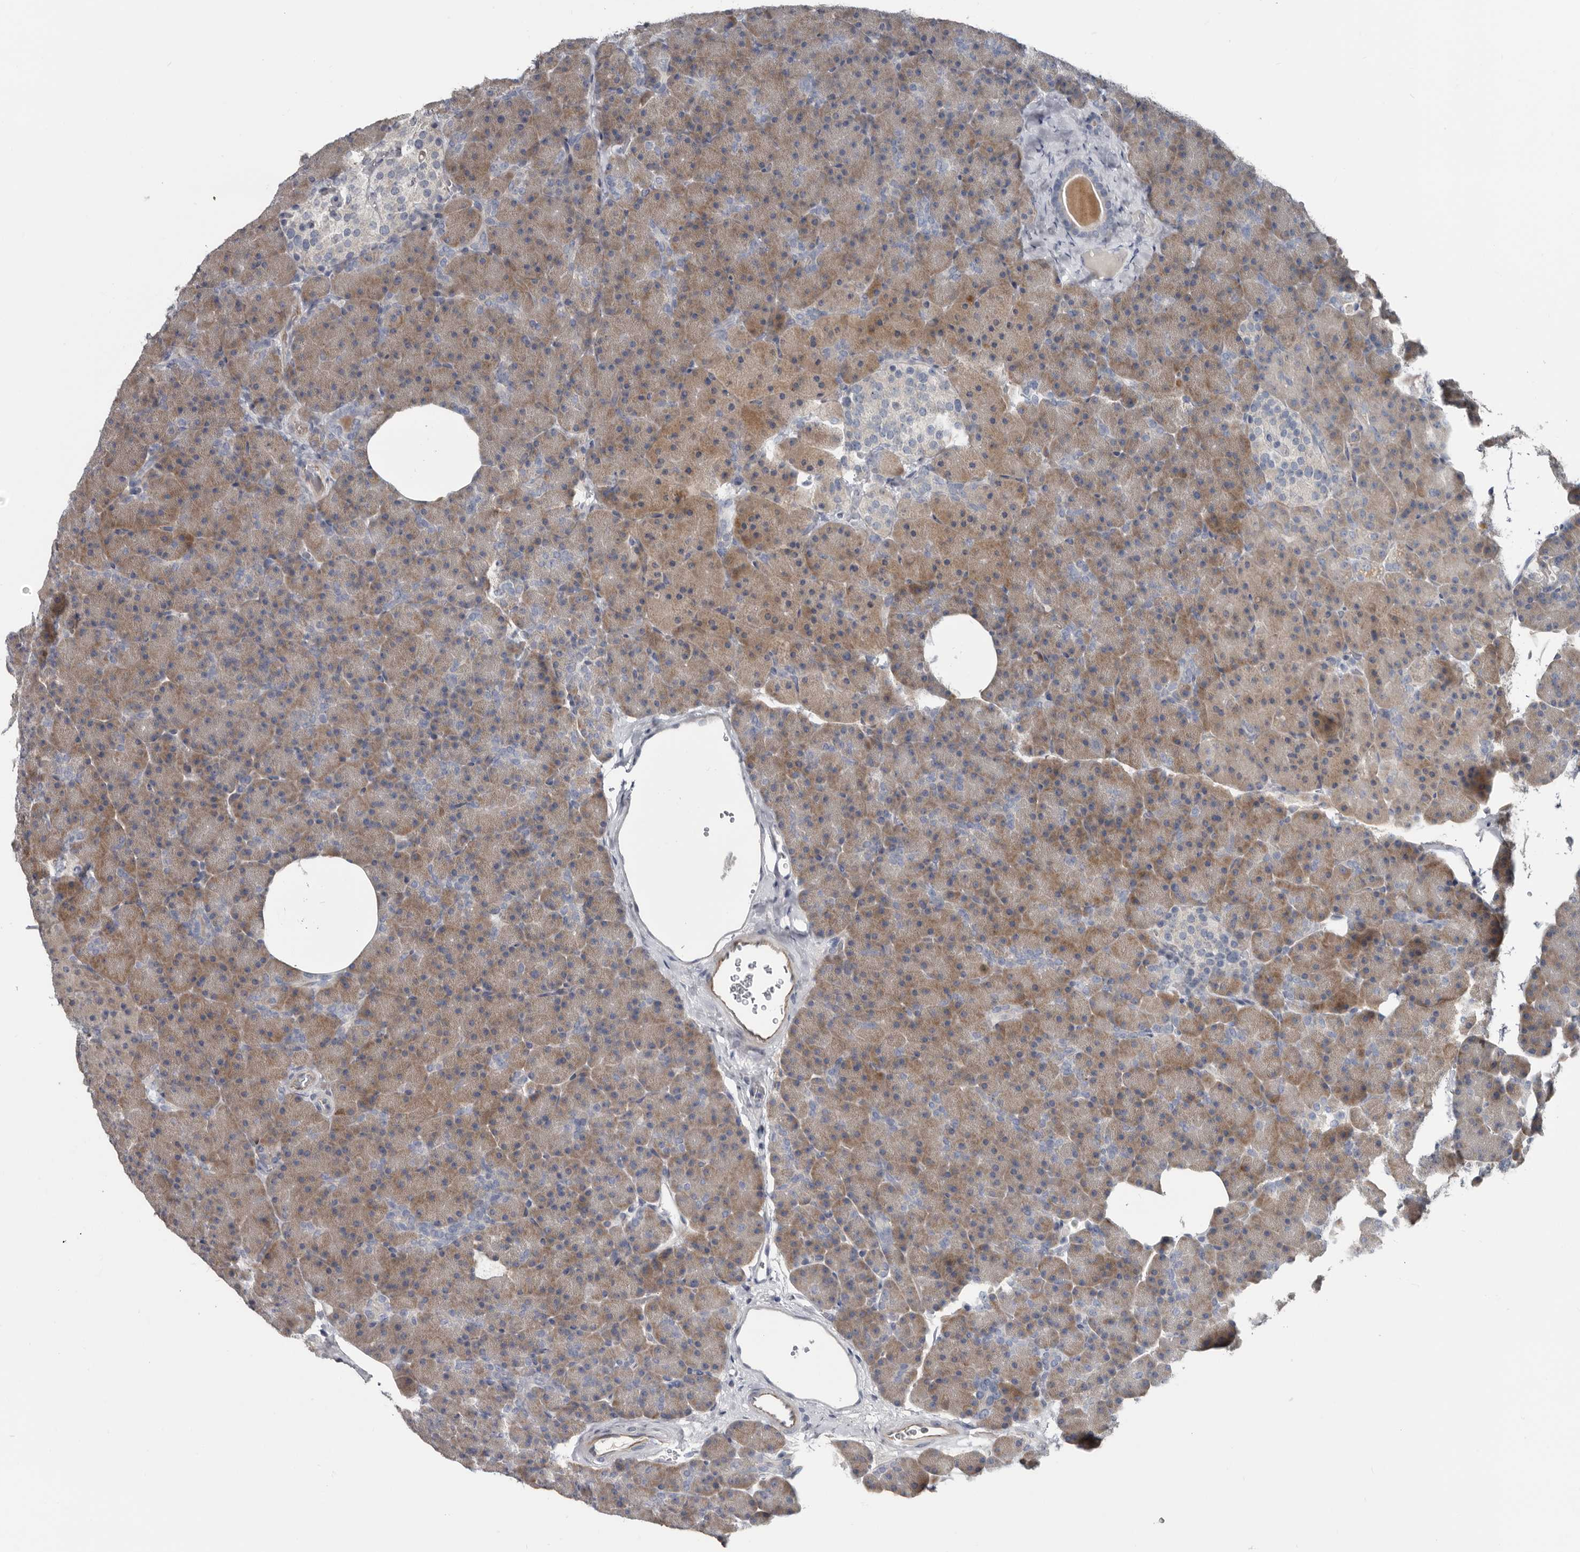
{"staining": {"intensity": "moderate", "quantity": "25%-75%", "location": "cytoplasmic/membranous"}, "tissue": "pancreas", "cell_type": "Exocrine glandular cells", "image_type": "normal", "snomed": [{"axis": "morphology", "description": "Normal tissue, NOS"}, {"axis": "morphology", "description": "Carcinoid, malignant, NOS"}, {"axis": "topography", "description": "Pancreas"}], "caption": "Immunohistochemistry staining of normal pancreas, which exhibits medium levels of moderate cytoplasmic/membranous staining in approximately 25%-75% of exocrine glandular cells indicating moderate cytoplasmic/membranous protein positivity. The staining was performed using DAB (brown) for protein detection and nuclei were counterstained in hematoxylin (blue).", "gene": "ZNF114", "patient": {"sex": "female", "age": 35}}